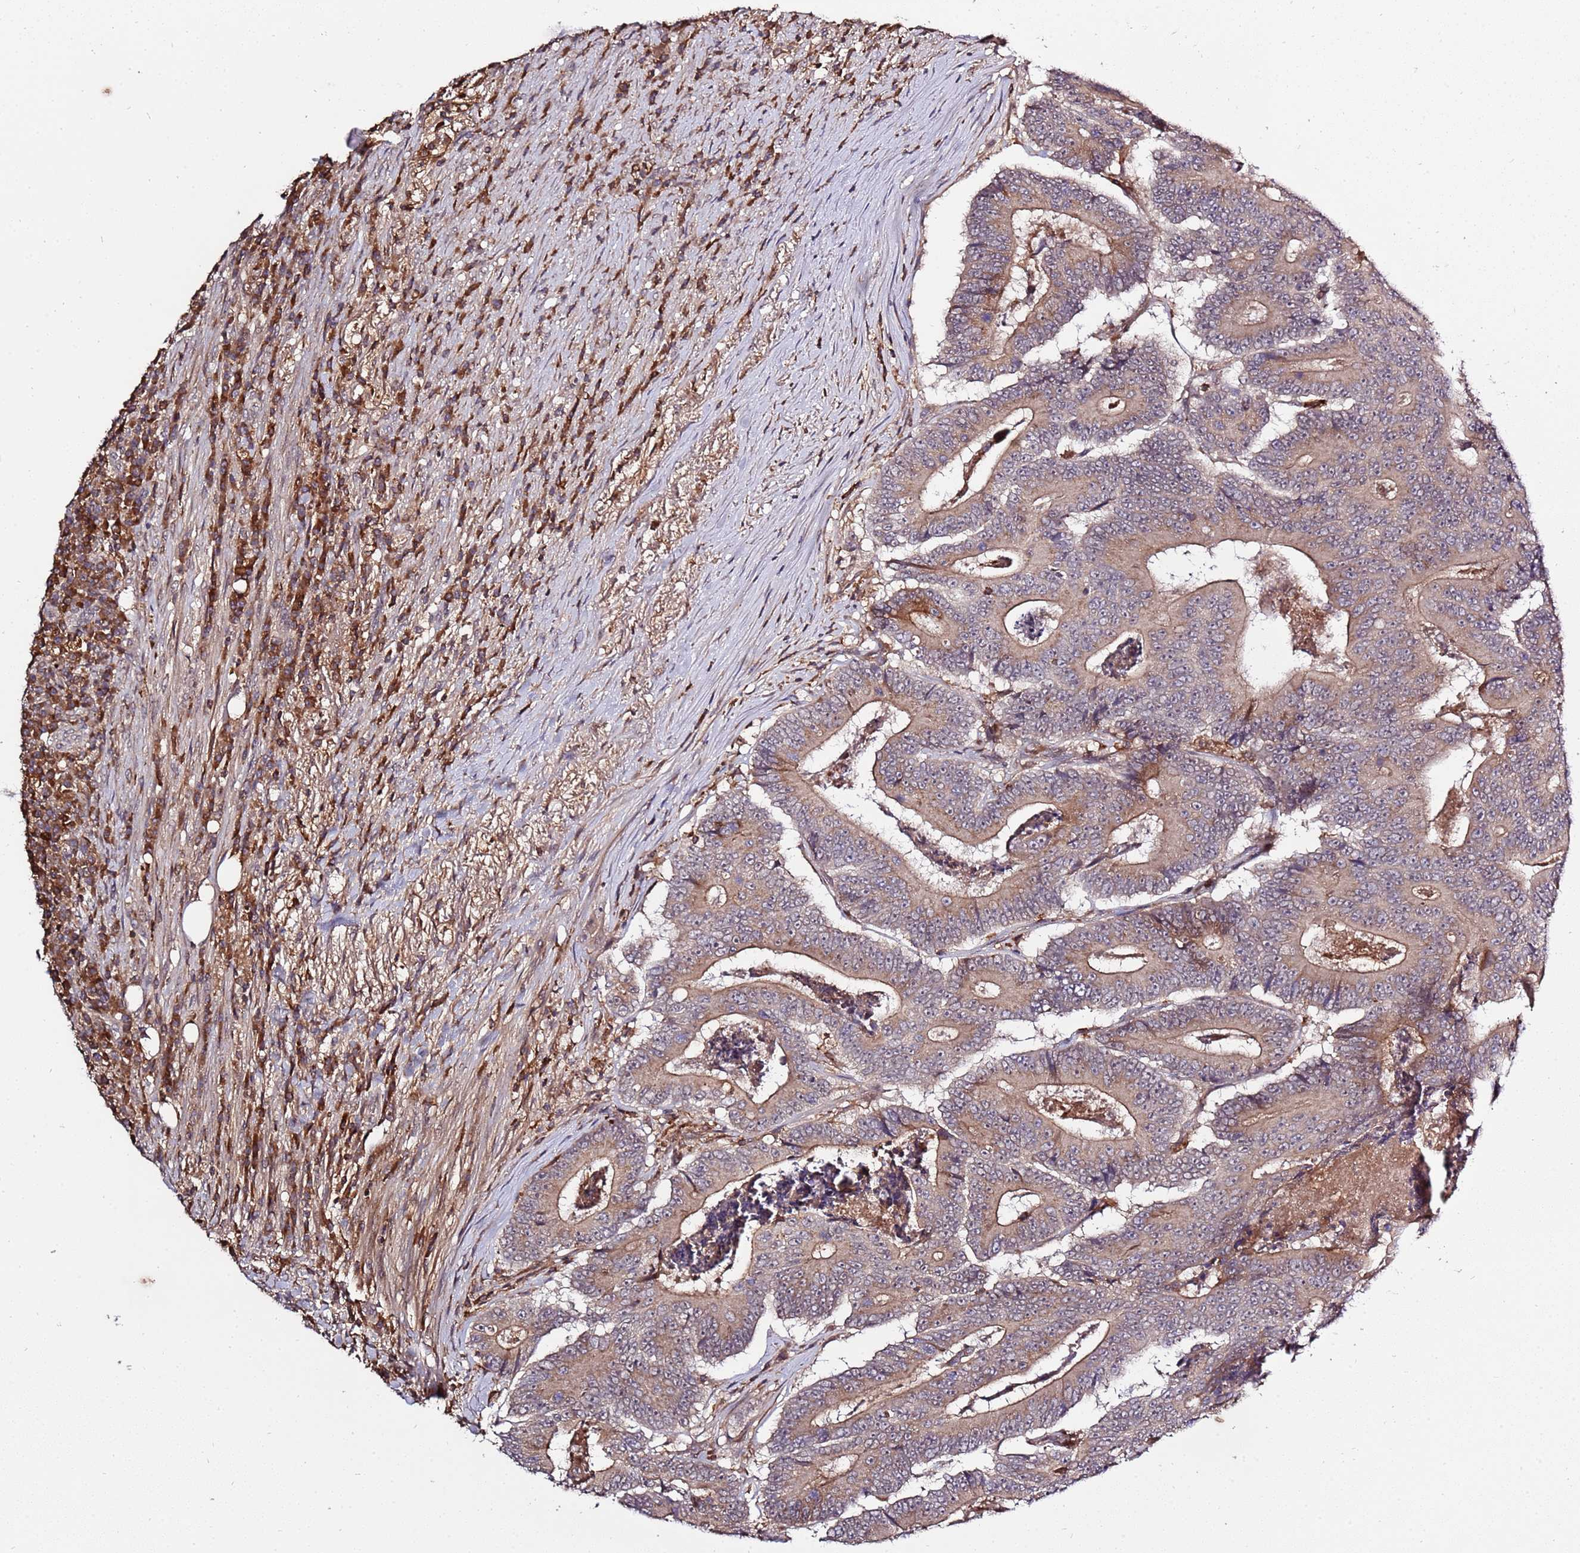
{"staining": {"intensity": "moderate", "quantity": ">75%", "location": "cytoplasmic/membranous"}, "tissue": "colorectal cancer", "cell_type": "Tumor cells", "image_type": "cancer", "snomed": [{"axis": "morphology", "description": "Adenocarcinoma, NOS"}, {"axis": "topography", "description": "Colon"}], "caption": "Immunohistochemistry (IHC) histopathology image of neoplastic tissue: human colorectal adenocarcinoma stained using immunohistochemistry exhibits medium levels of moderate protein expression localized specifically in the cytoplasmic/membranous of tumor cells, appearing as a cytoplasmic/membranous brown color.", "gene": "ZNF624", "patient": {"sex": "male", "age": 83}}